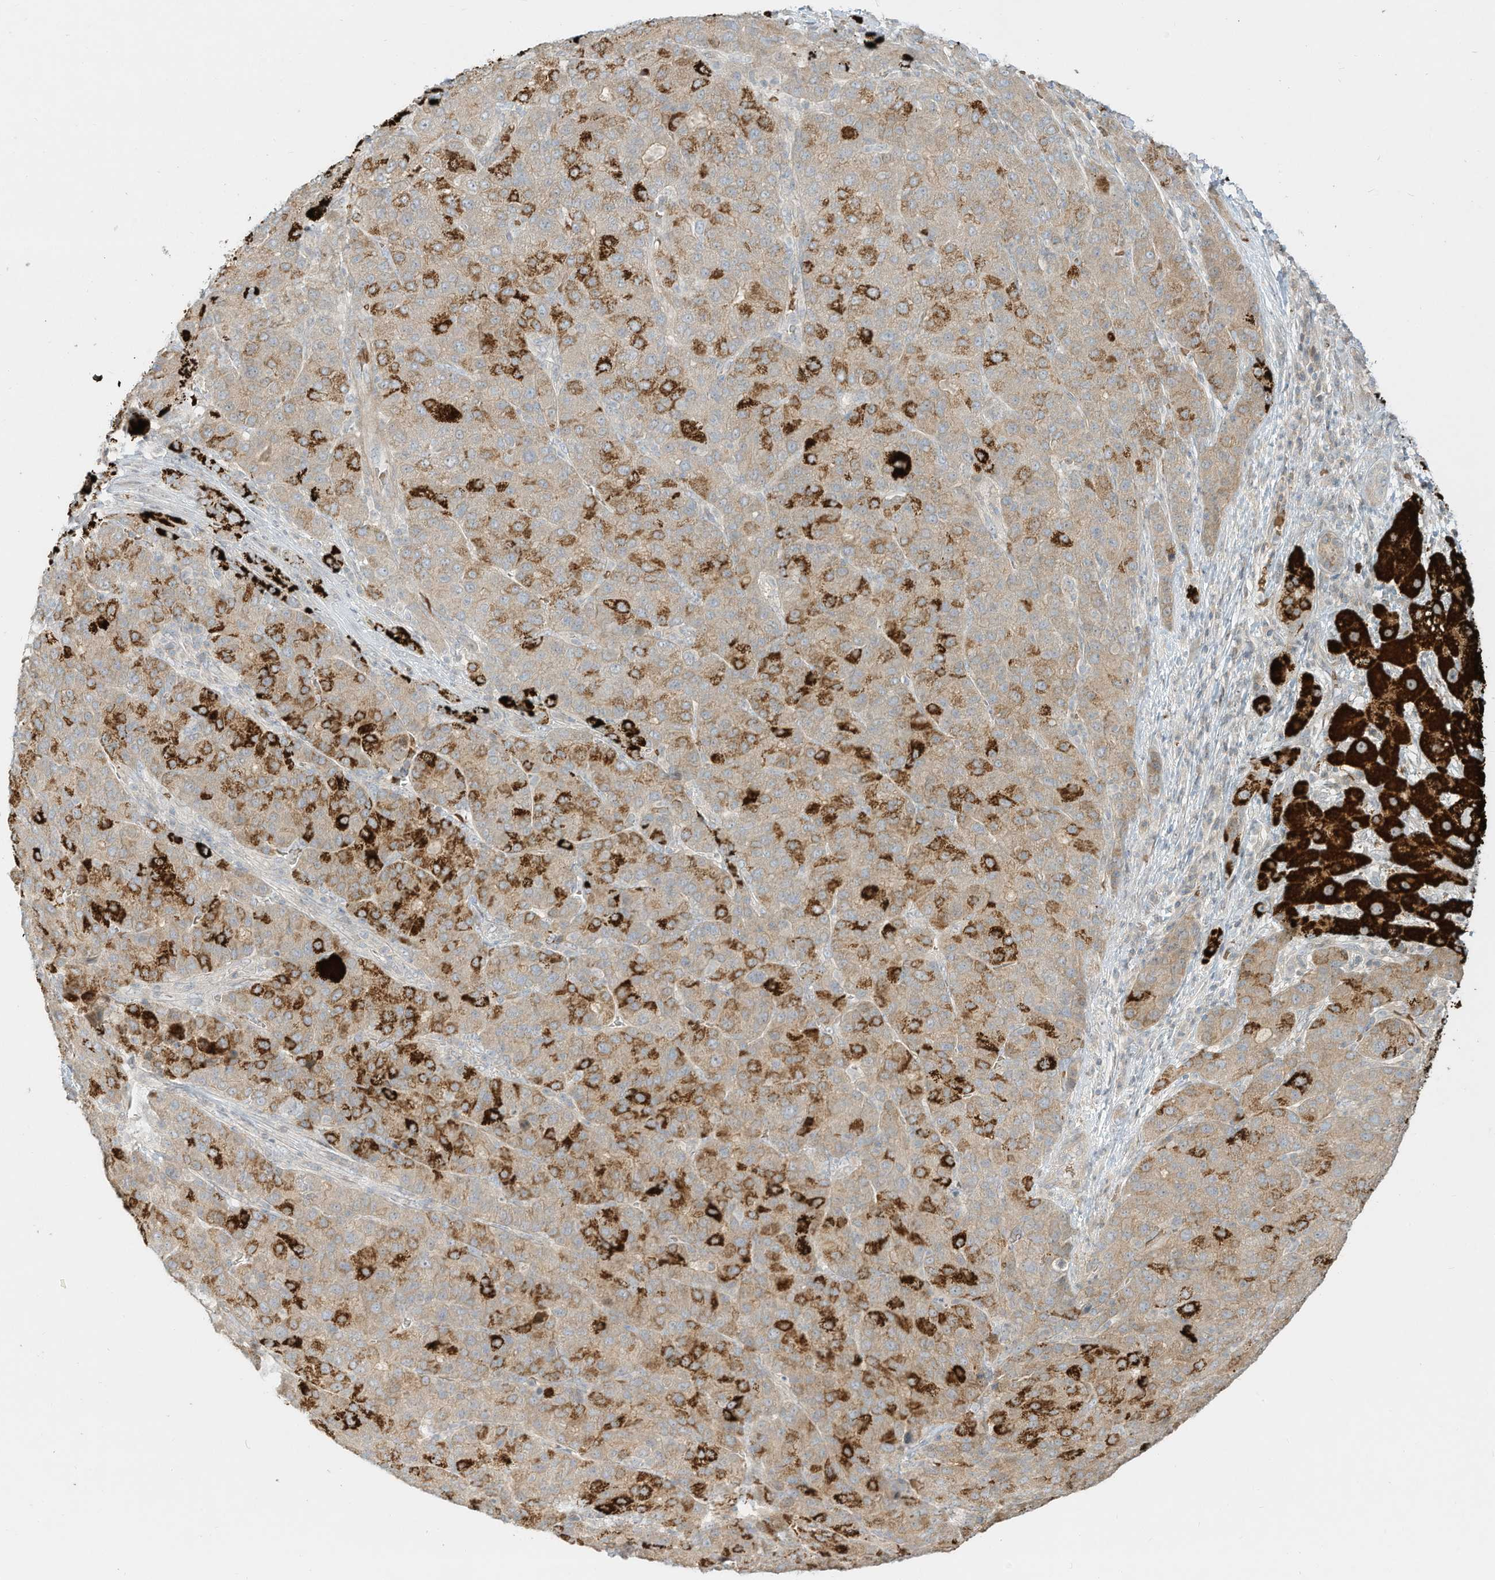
{"staining": {"intensity": "strong", "quantity": "25%-75%", "location": "cytoplasmic/membranous"}, "tissue": "liver cancer", "cell_type": "Tumor cells", "image_type": "cancer", "snomed": [{"axis": "morphology", "description": "Carcinoma, Hepatocellular, NOS"}, {"axis": "topography", "description": "Liver"}], "caption": "Immunohistochemical staining of human hepatocellular carcinoma (liver) shows high levels of strong cytoplasmic/membranous positivity in about 25%-75% of tumor cells.", "gene": "OFD1", "patient": {"sex": "male", "age": 65}}